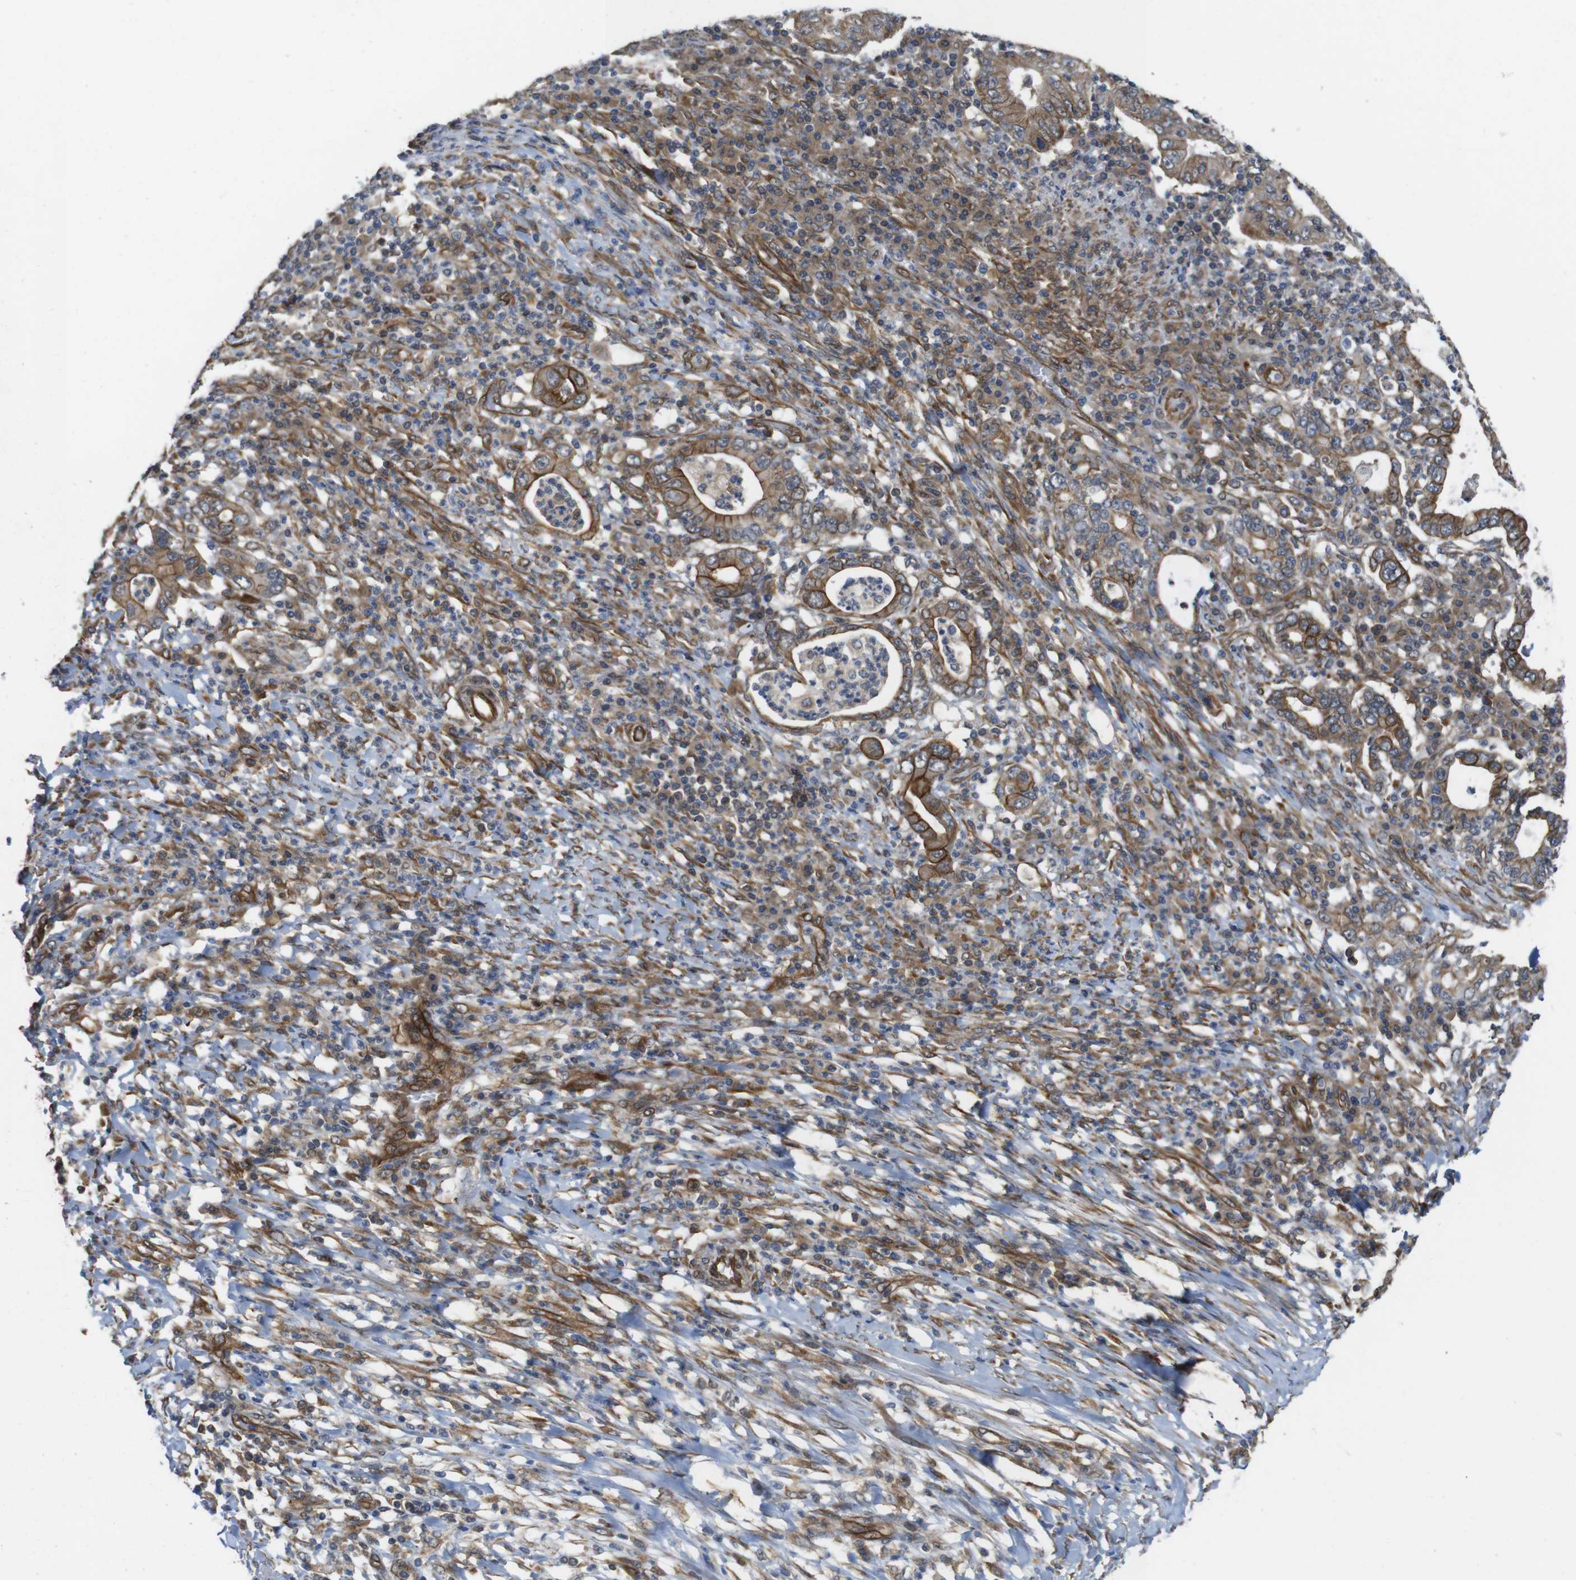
{"staining": {"intensity": "strong", "quantity": ">75%", "location": "cytoplasmic/membranous"}, "tissue": "stomach cancer", "cell_type": "Tumor cells", "image_type": "cancer", "snomed": [{"axis": "morphology", "description": "Normal tissue, NOS"}, {"axis": "morphology", "description": "Adenocarcinoma, NOS"}, {"axis": "topography", "description": "Esophagus"}, {"axis": "topography", "description": "Stomach, upper"}, {"axis": "topography", "description": "Peripheral nerve tissue"}], "caption": "Immunohistochemical staining of human stomach cancer (adenocarcinoma) demonstrates high levels of strong cytoplasmic/membranous protein positivity in approximately >75% of tumor cells.", "gene": "ZDHHC5", "patient": {"sex": "male", "age": 62}}